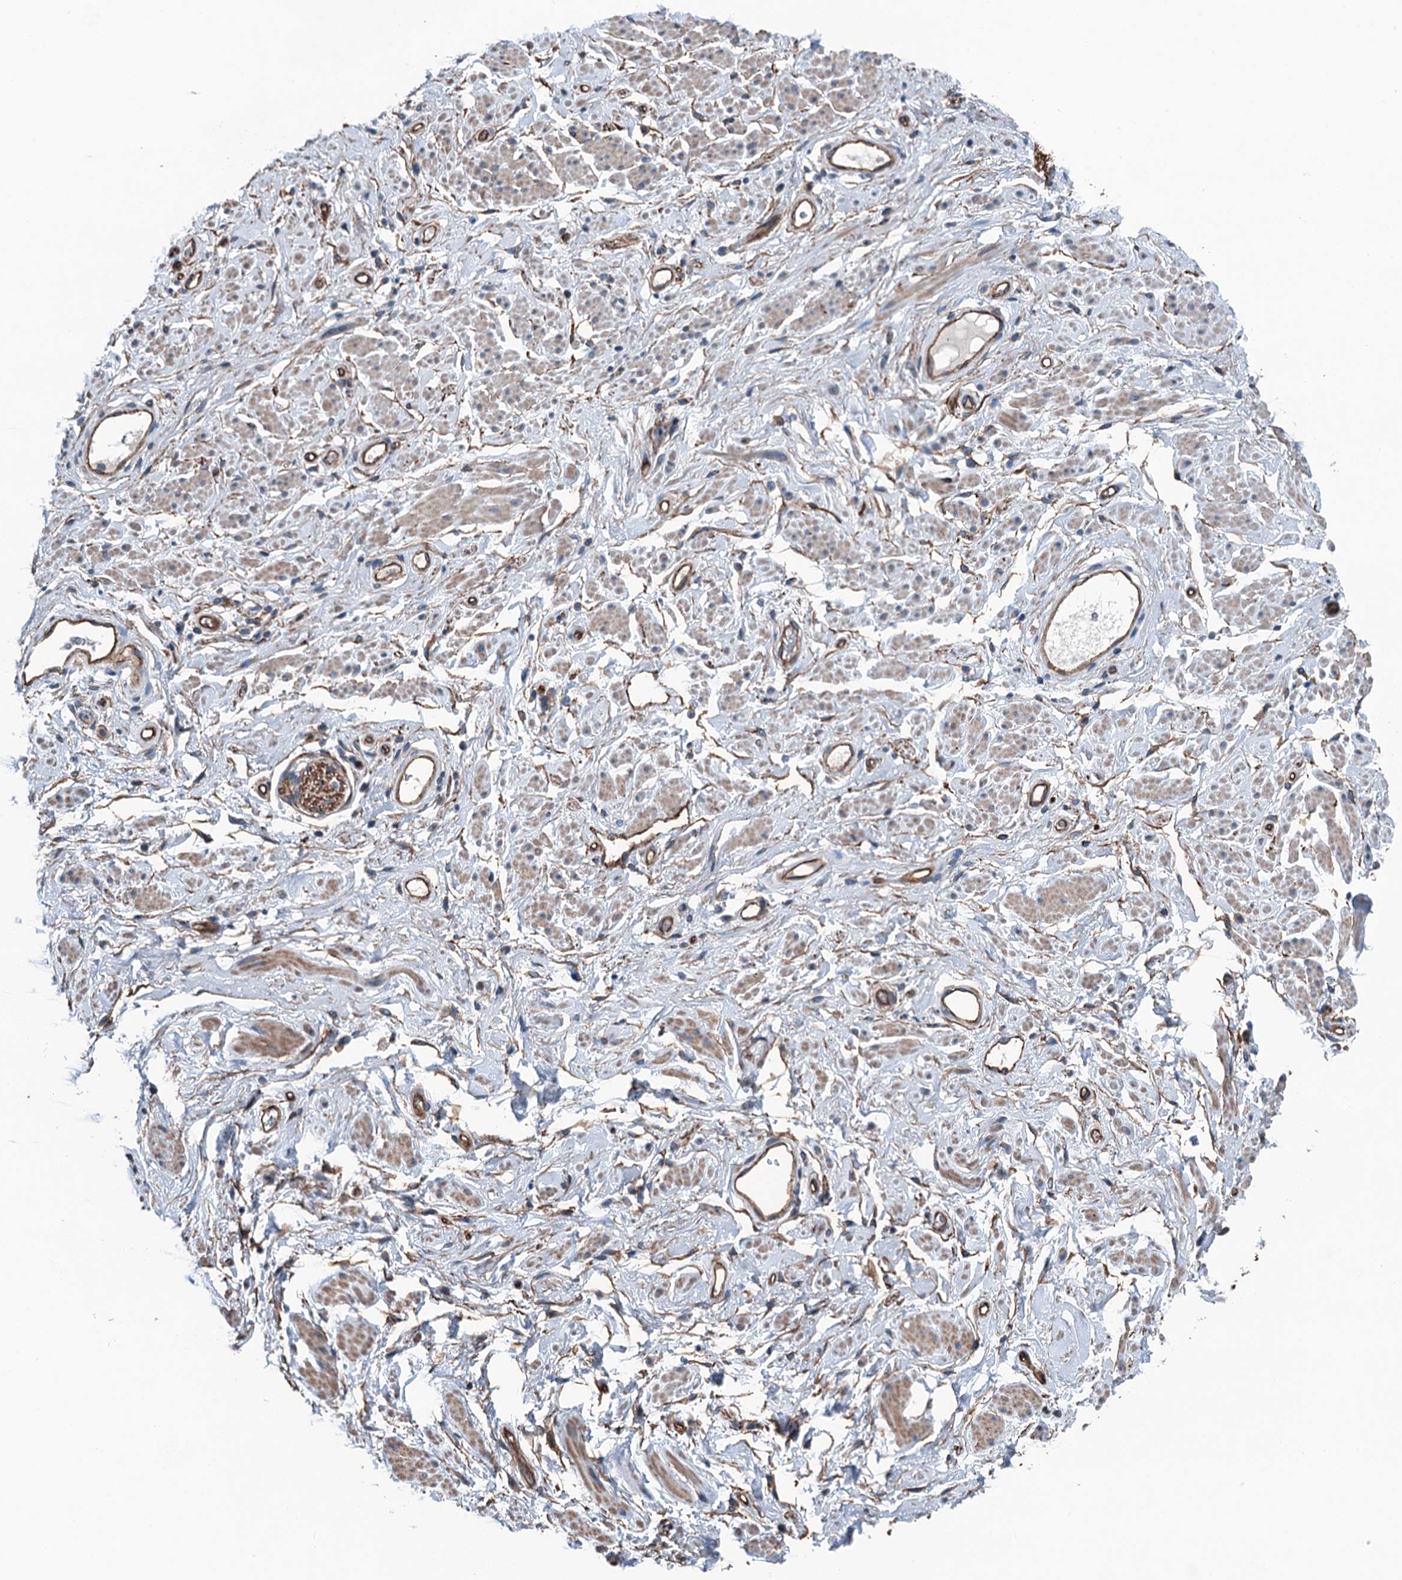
{"staining": {"intensity": "moderate", "quantity": ">75%", "location": "cytoplasmic/membranous"}, "tissue": "adipose tissue", "cell_type": "Adipocytes", "image_type": "normal", "snomed": [{"axis": "morphology", "description": "Normal tissue, NOS"}, {"axis": "morphology", "description": "Adenocarcinoma, NOS"}, {"axis": "topography", "description": "Rectum"}, {"axis": "topography", "description": "Vagina"}, {"axis": "topography", "description": "Peripheral nerve tissue"}], "caption": "Immunohistochemistry staining of unremarkable adipose tissue, which reveals medium levels of moderate cytoplasmic/membranous positivity in about >75% of adipocytes indicating moderate cytoplasmic/membranous protein positivity. The staining was performed using DAB (brown) for protein detection and nuclei were counterstained in hematoxylin (blue).", "gene": "NMRAL1", "patient": {"sex": "female", "age": 71}}